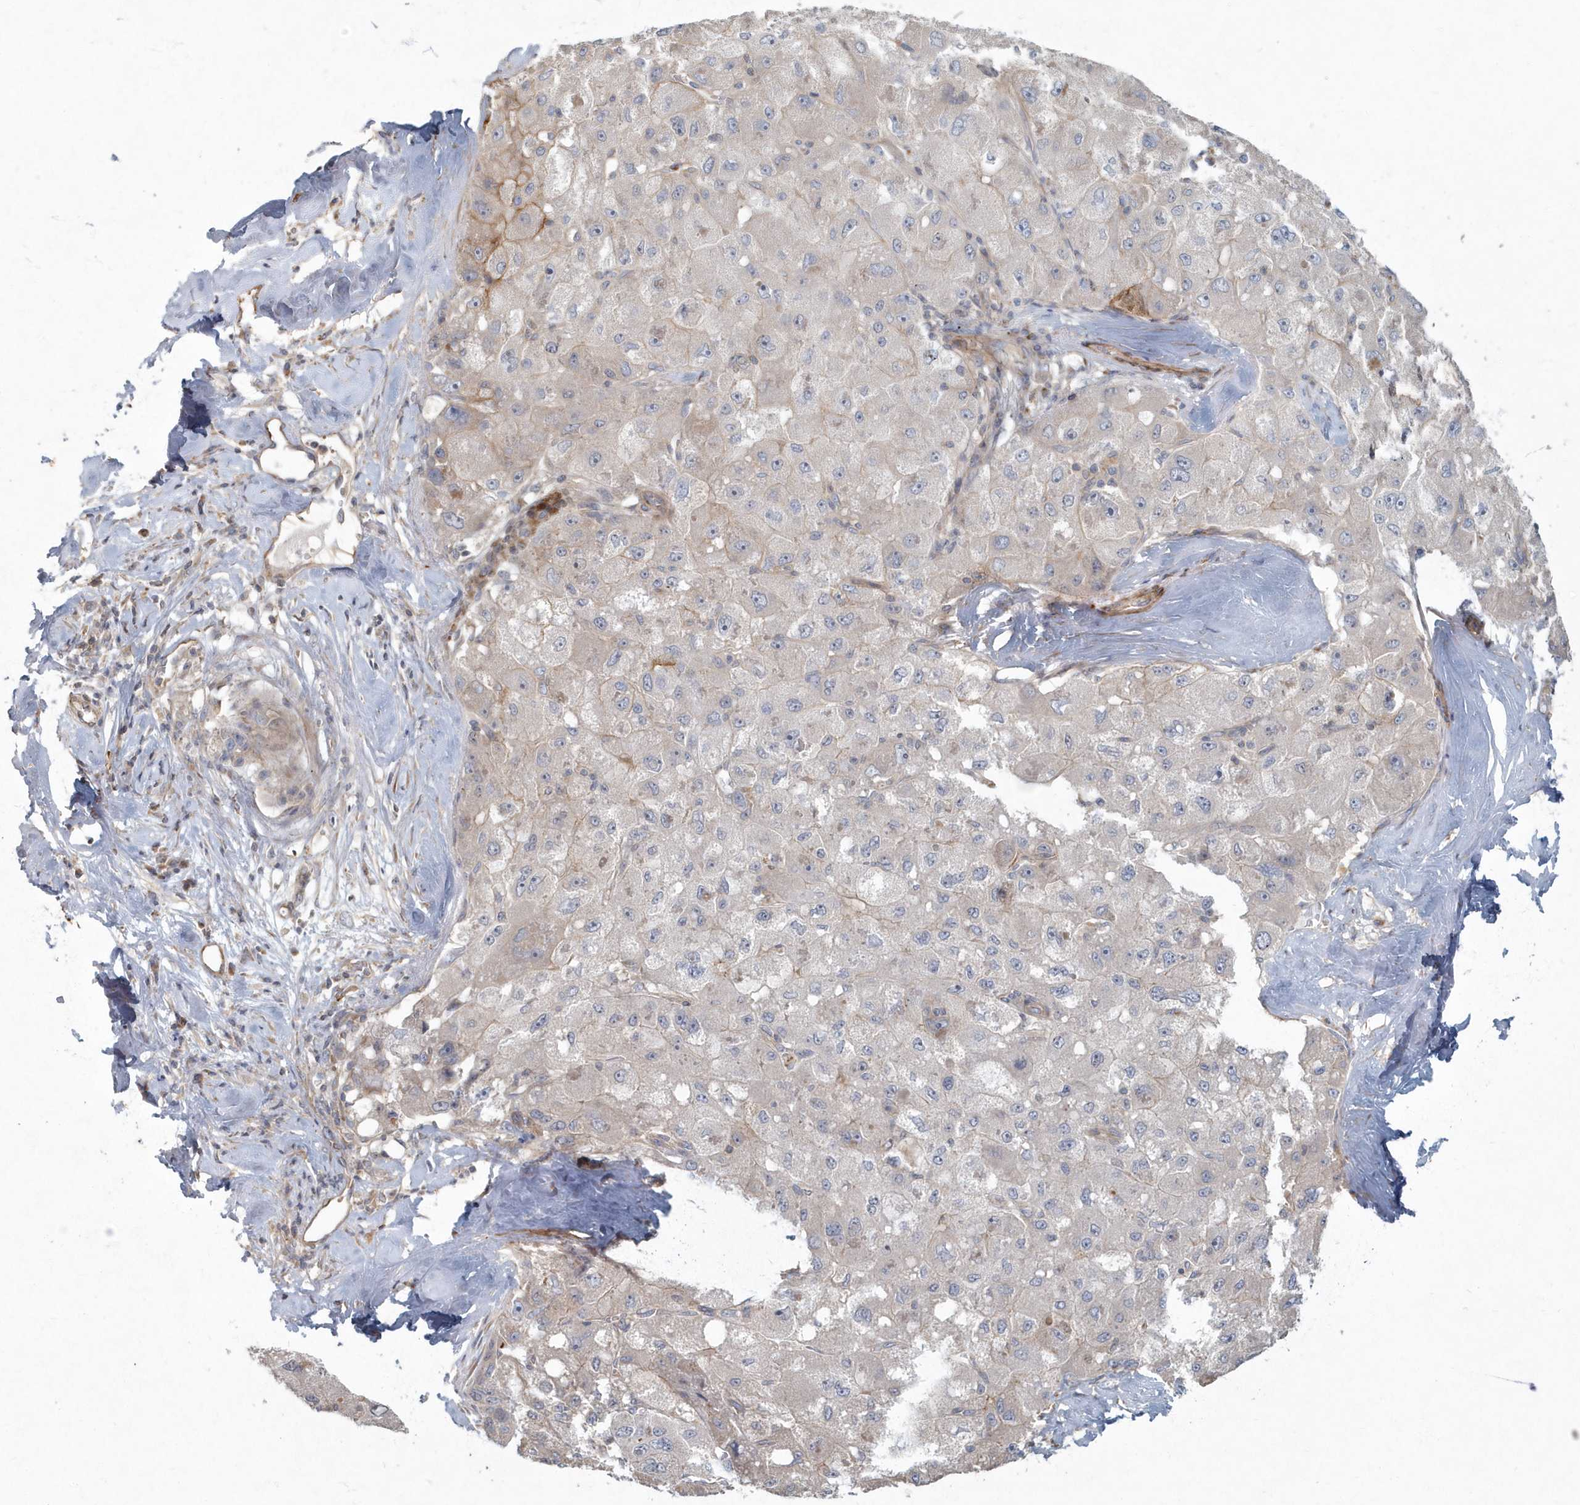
{"staining": {"intensity": "negative", "quantity": "none", "location": "none"}, "tissue": "liver cancer", "cell_type": "Tumor cells", "image_type": "cancer", "snomed": [{"axis": "morphology", "description": "Carcinoma, Hepatocellular, NOS"}, {"axis": "topography", "description": "Liver"}], "caption": "This is an immunohistochemistry (IHC) photomicrograph of human liver cancer. There is no positivity in tumor cells.", "gene": "ARHGEF38", "patient": {"sex": "male", "age": 80}}